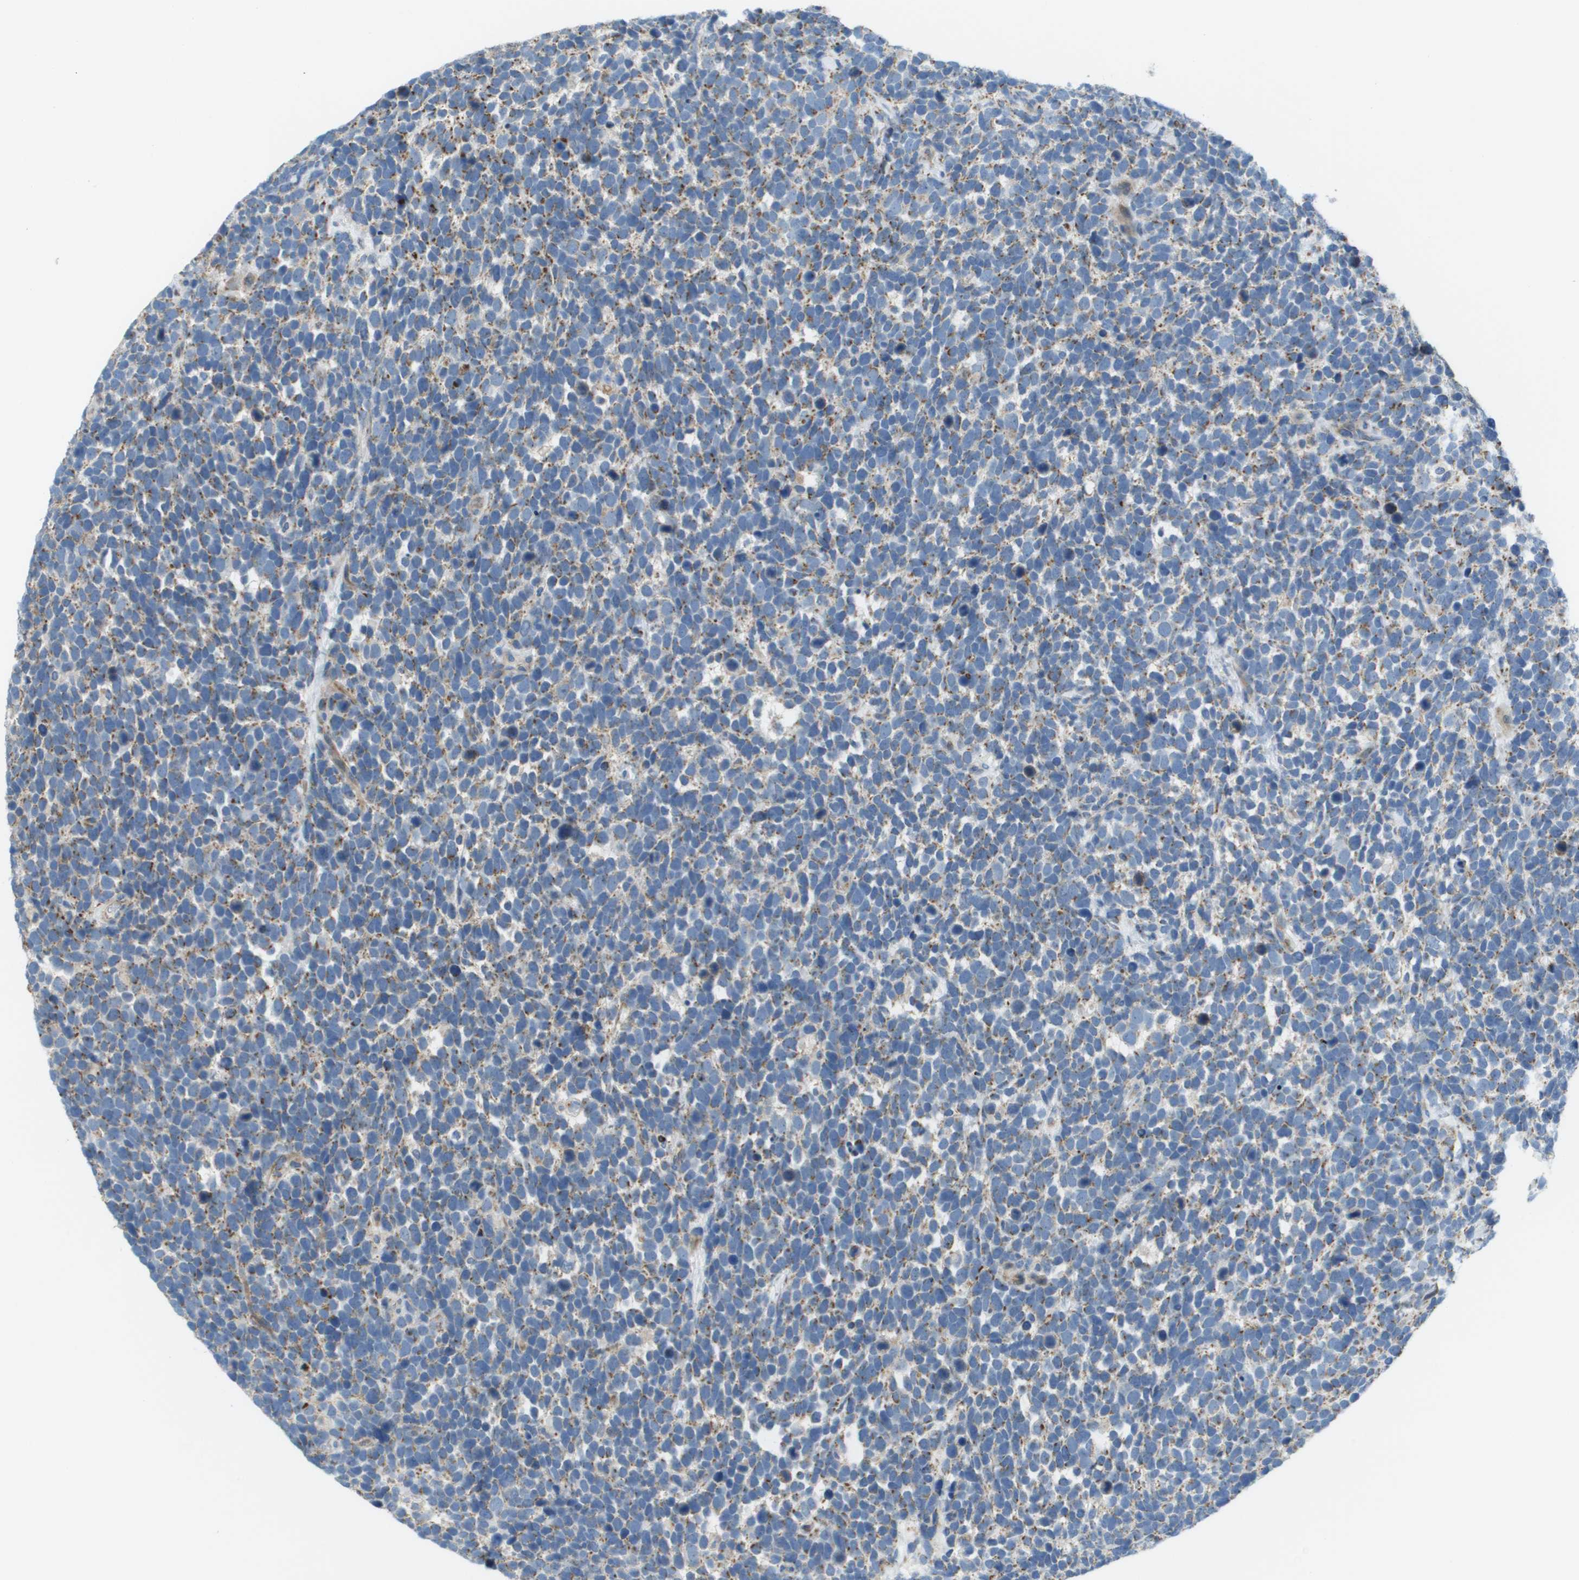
{"staining": {"intensity": "moderate", "quantity": "<25%", "location": "cytoplasmic/membranous"}, "tissue": "urothelial cancer", "cell_type": "Tumor cells", "image_type": "cancer", "snomed": [{"axis": "morphology", "description": "Urothelial carcinoma, High grade"}, {"axis": "topography", "description": "Urinary bladder"}], "caption": "Human urothelial cancer stained with a protein marker exhibits moderate staining in tumor cells.", "gene": "GALNT6", "patient": {"sex": "female", "age": 82}}